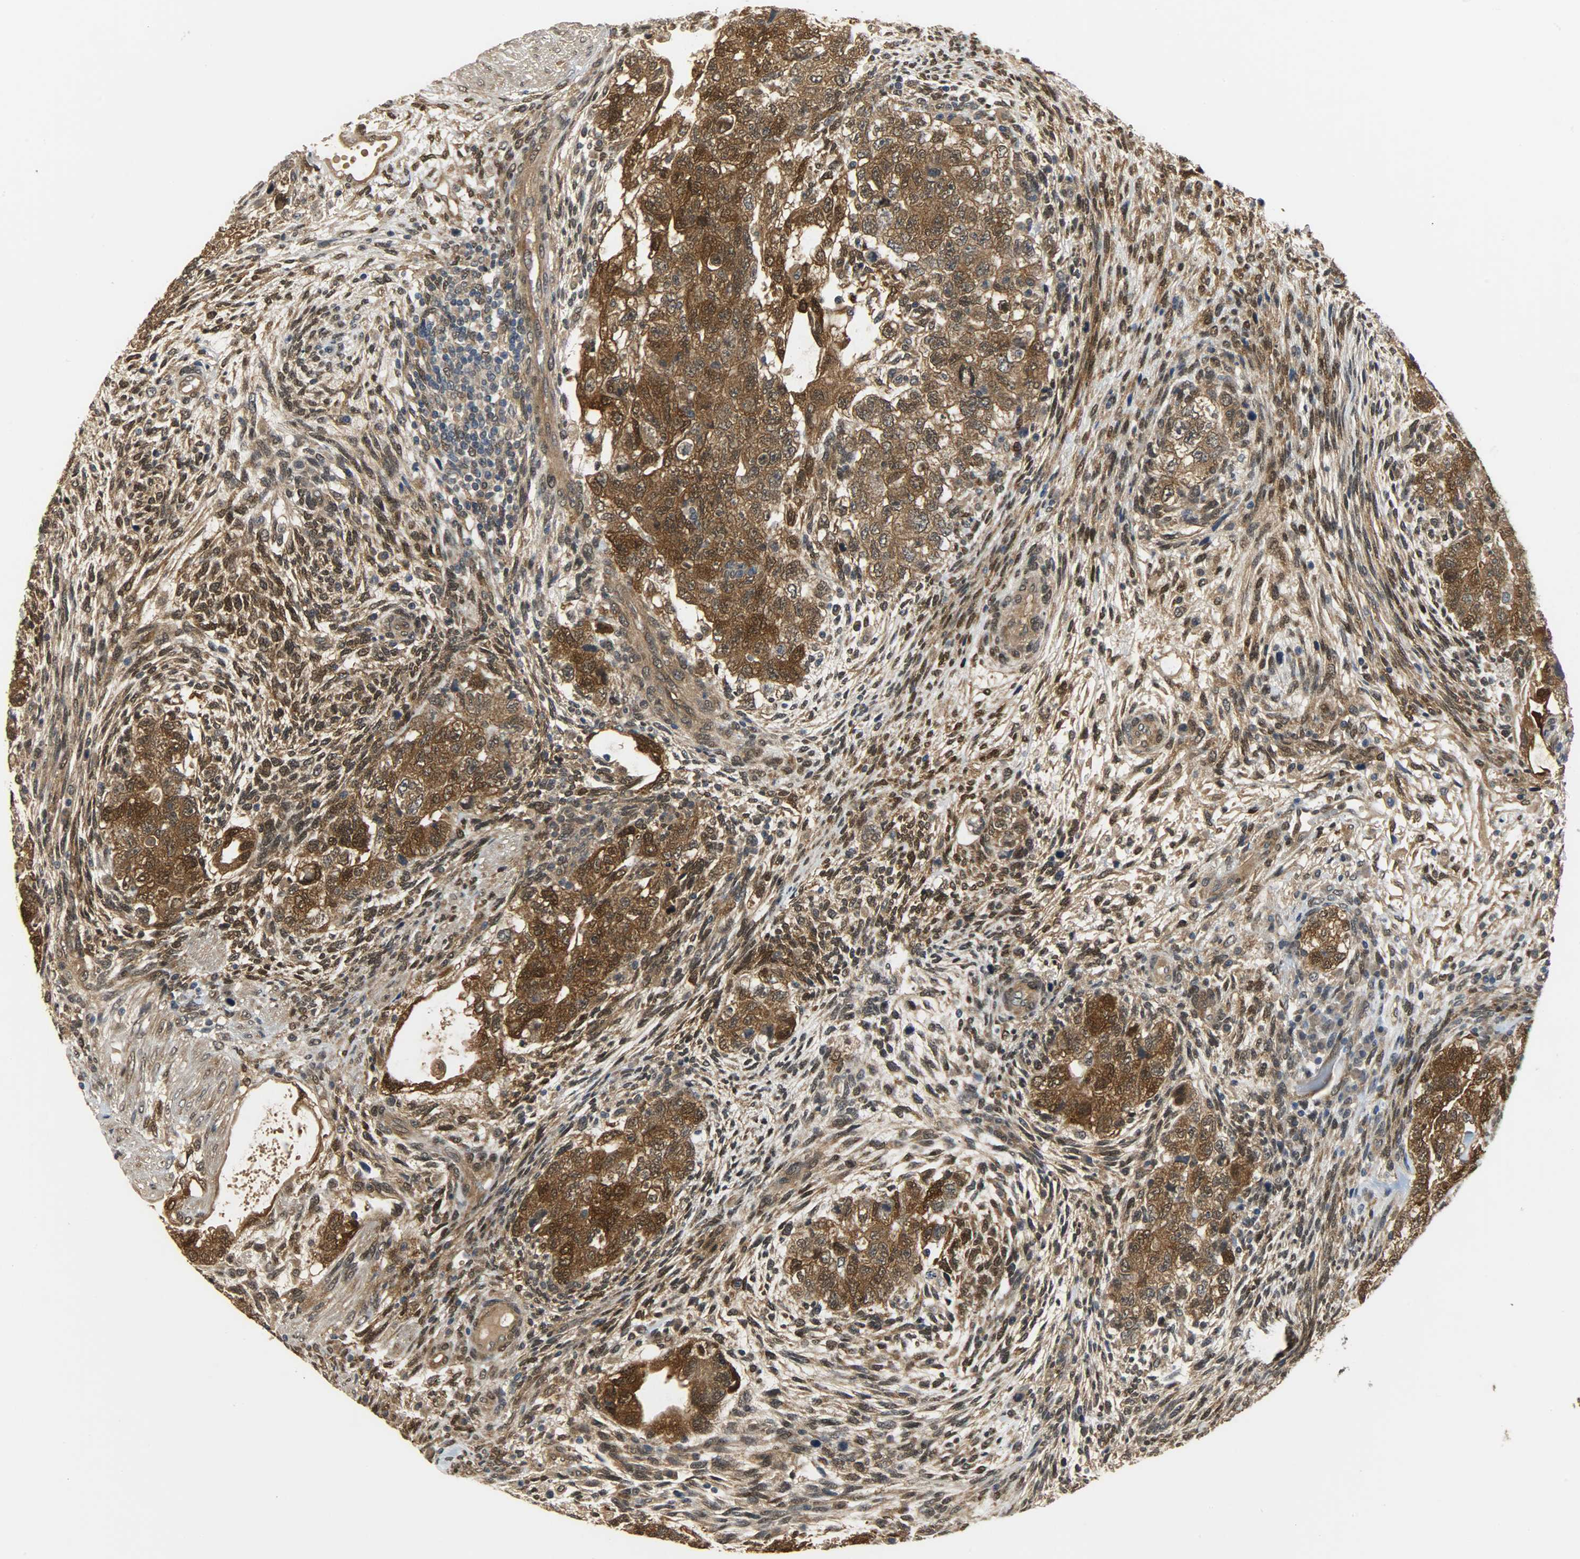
{"staining": {"intensity": "strong", "quantity": ">75%", "location": "cytoplasmic/membranous,nuclear"}, "tissue": "testis cancer", "cell_type": "Tumor cells", "image_type": "cancer", "snomed": [{"axis": "morphology", "description": "Normal tissue, NOS"}, {"axis": "morphology", "description": "Carcinoma, Embryonal, NOS"}, {"axis": "topography", "description": "Testis"}], "caption": "This histopathology image shows immunohistochemistry (IHC) staining of embryonal carcinoma (testis), with high strong cytoplasmic/membranous and nuclear staining in about >75% of tumor cells.", "gene": "EIF4EBP1", "patient": {"sex": "male", "age": 36}}